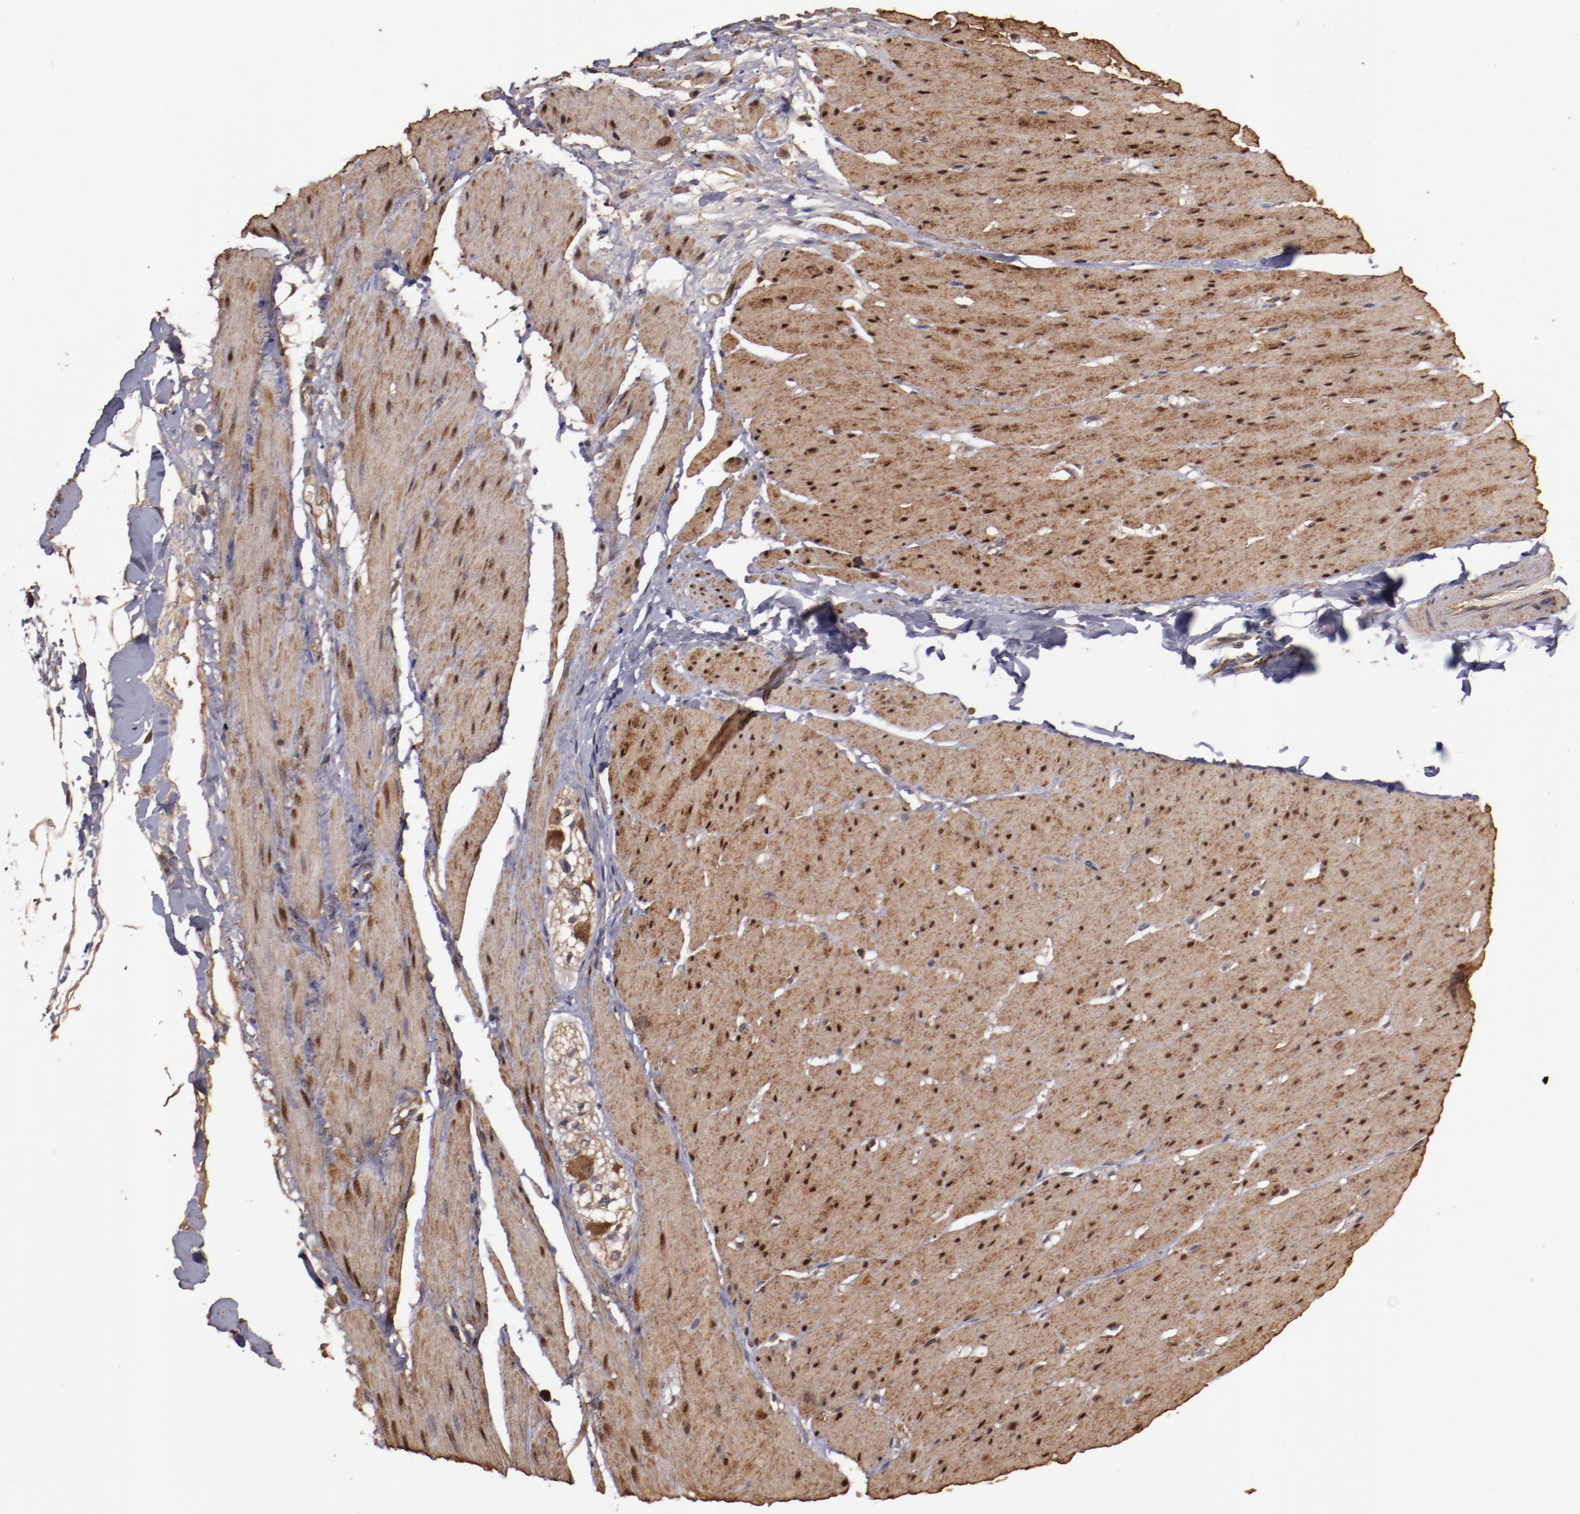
{"staining": {"intensity": "moderate", "quantity": ">75%", "location": "cytoplasmic/membranous"}, "tissue": "smooth muscle", "cell_type": "Smooth muscle cells", "image_type": "normal", "snomed": [{"axis": "morphology", "description": "Normal tissue, NOS"}, {"axis": "topography", "description": "Smooth muscle"}, {"axis": "topography", "description": "Colon"}], "caption": "Smooth muscle cells display medium levels of moderate cytoplasmic/membranous expression in about >75% of cells in normal human smooth muscle.", "gene": "TXNDC16", "patient": {"sex": "male", "age": 67}}